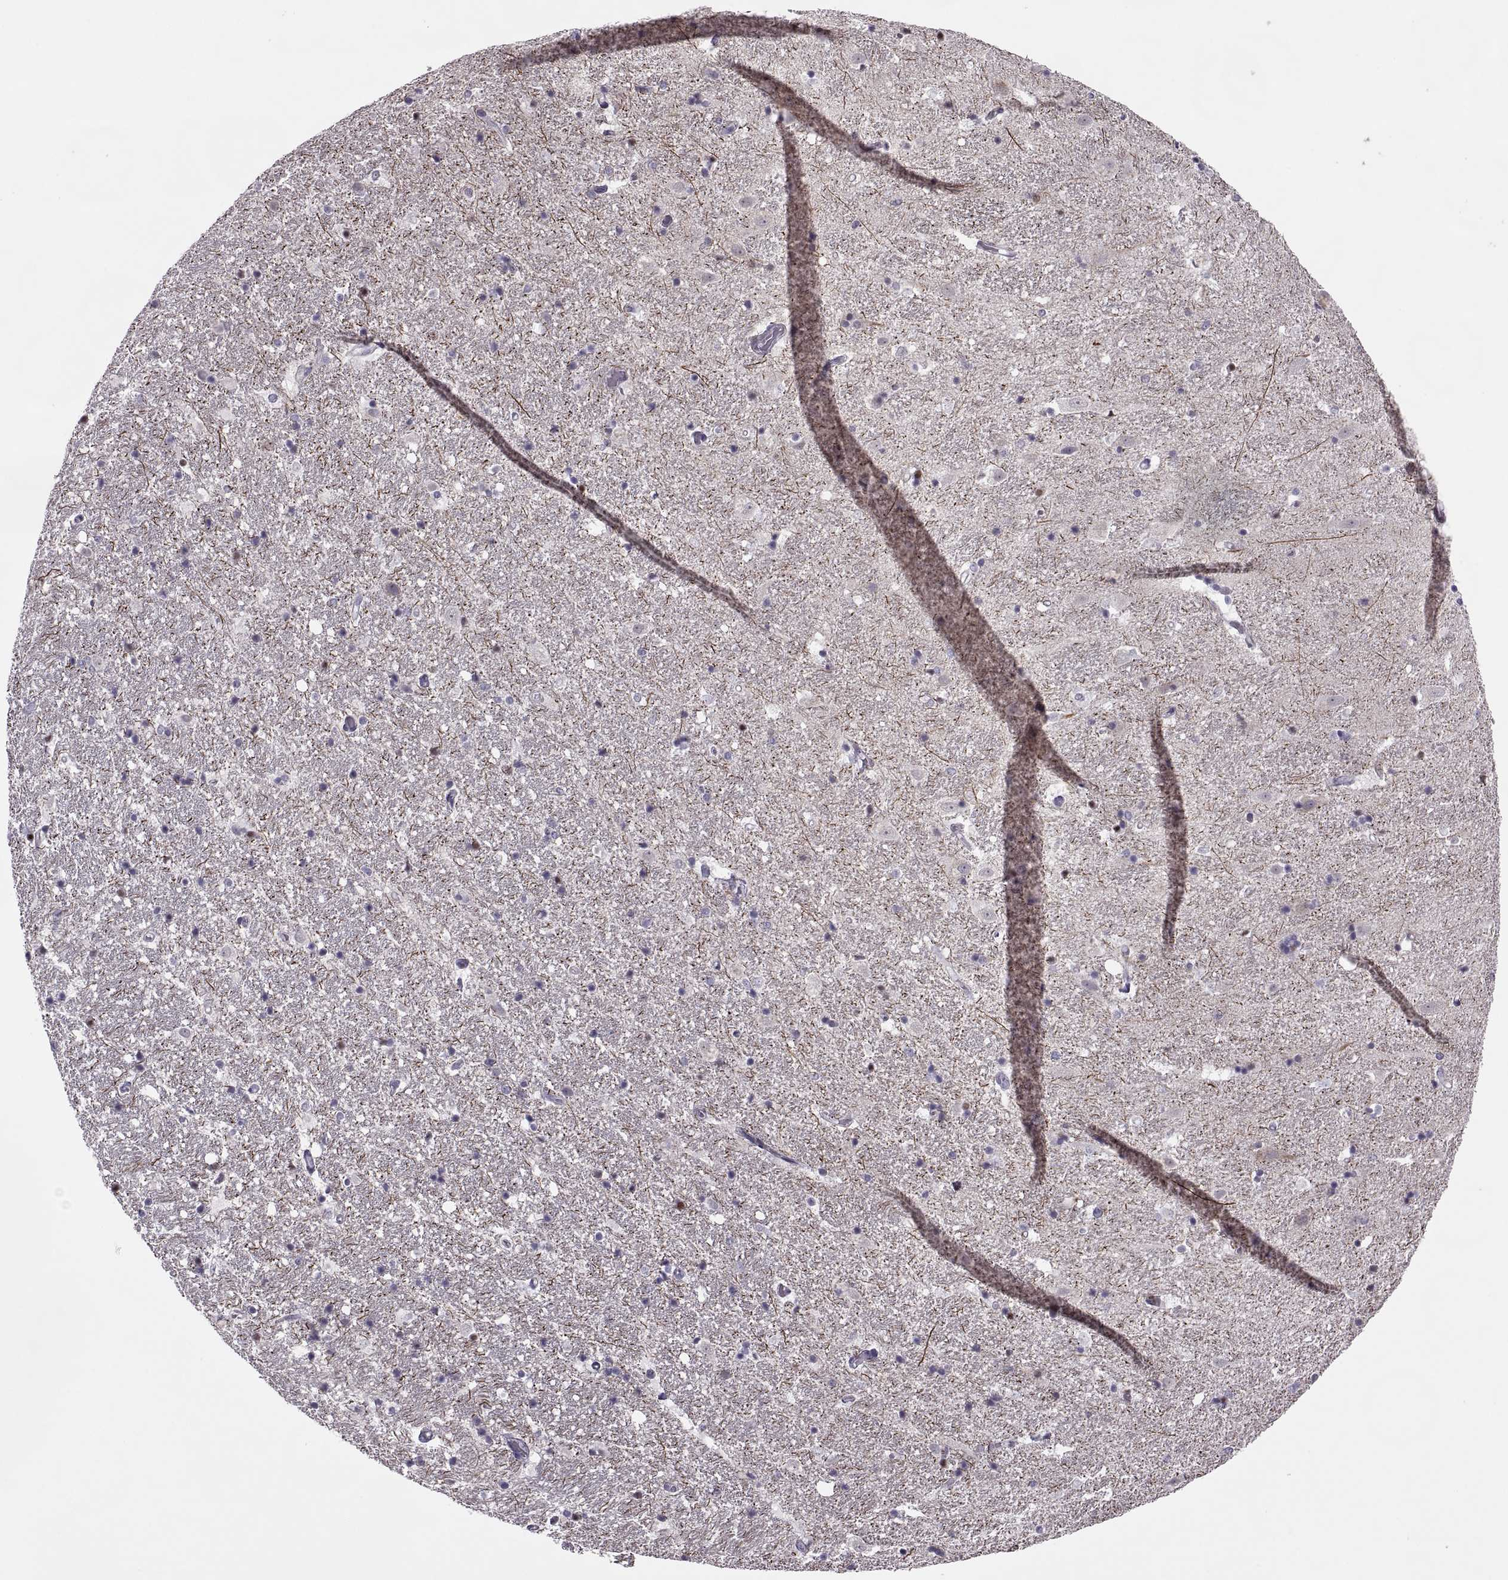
{"staining": {"intensity": "negative", "quantity": "none", "location": "none"}, "tissue": "hippocampus", "cell_type": "Glial cells", "image_type": "normal", "snomed": [{"axis": "morphology", "description": "Normal tissue, NOS"}, {"axis": "topography", "description": "Hippocampus"}], "caption": "The image demonstrates no staining of glial cells in benign hippocampus. The staining is performed using DAB (3,3'-diaminobenzidine) brown chromogen with nuclei counter-stained in using hematoxylin.", "gene": "RIPK4", "patient": {"sex": "male", "age": 49}}